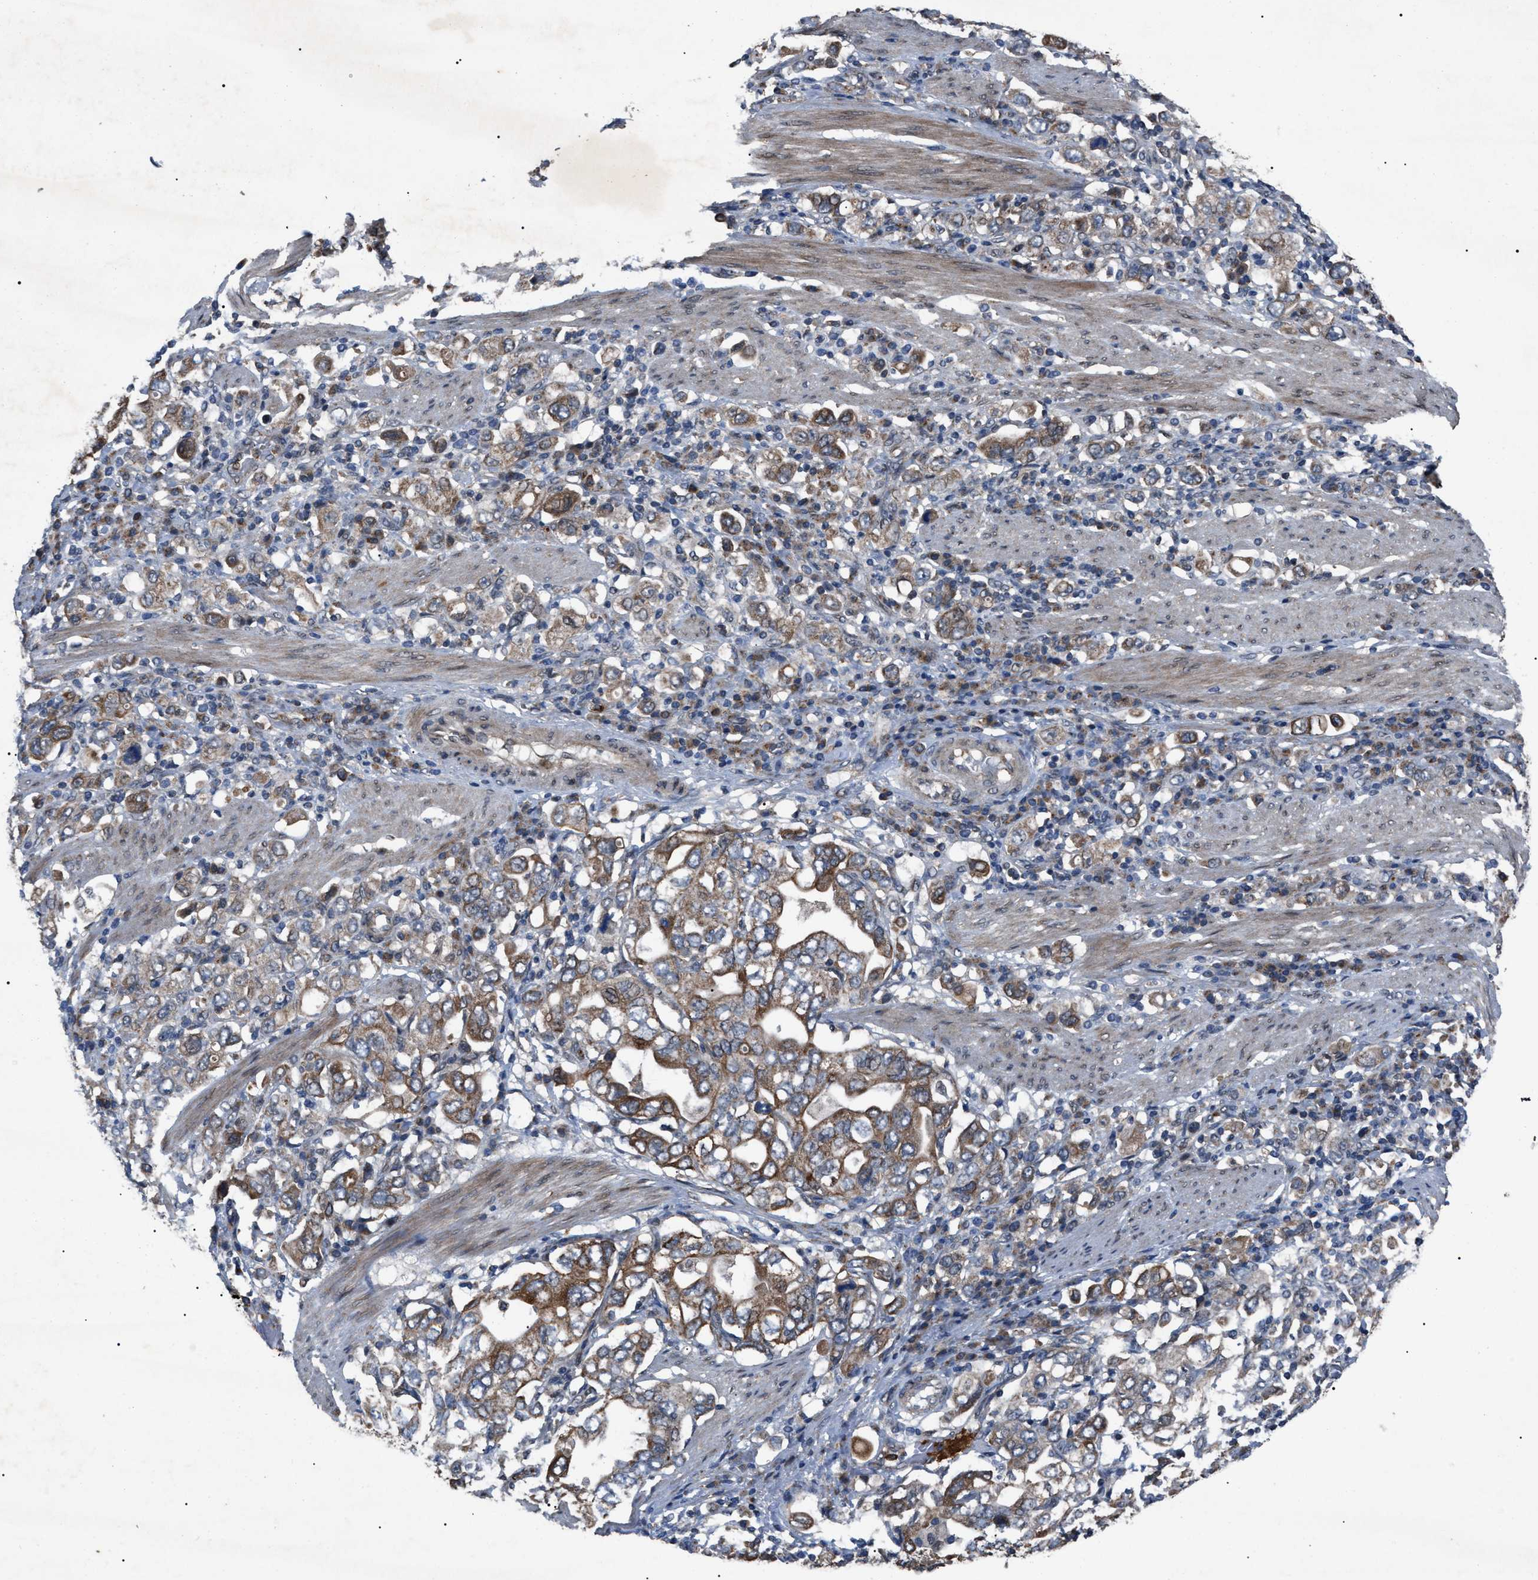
{"staining": {"intensity": "moderate", "quantity": "25%-75%", "location": "cytoplasmic/membranous"}, "tissue": "stomach cancer", "cell_type": "Tumor cells", "image_type": "cancer", "snomed": [{"axis": "morphology", "description": "Adenocarcinoma, NOS"}, {"axis": "topography", "description": "Stomach, upper"}], "caption": "Protein staining displays moderate cytoplasmic/membranous positivity in approximately 25%-75% of tumor cells in stomach adenocarcinoma.", "gene": "ZFAND2A", "patient": {"sex": "male", "age": 62}}